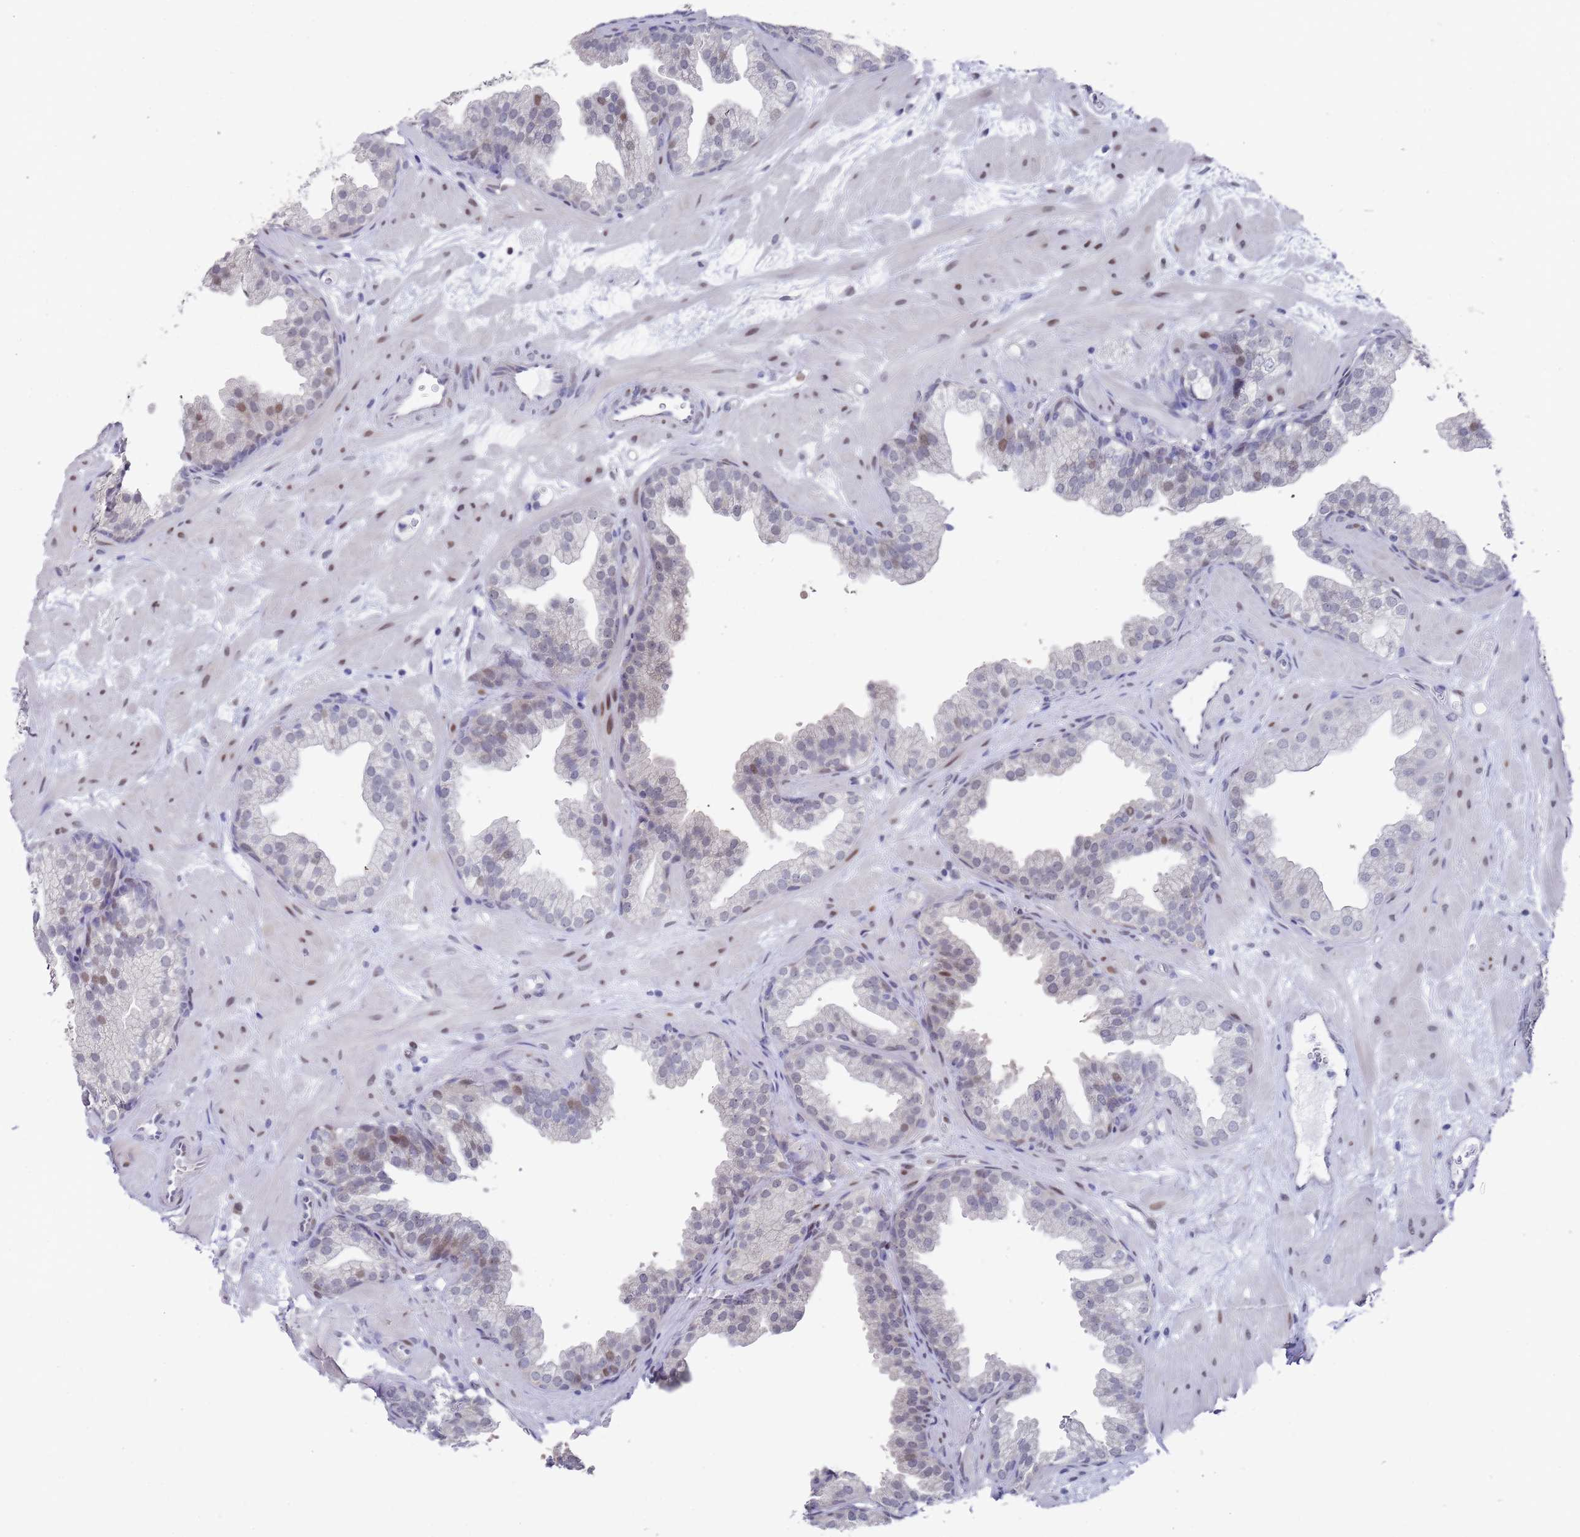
{"staining": {"intensity": "moderate", "quantity": "<25%", "location": "cytoplasmic/membranous,nuclear"}, "tissue": "prostate", "cell_type": "Glandular cells", "image_type": "normal", "snomed": [{"axis": "morphology", "description": "Normal tissue, NOS"}, {"axis": "topography", "description": "Prostate"}], "caption": "DAB (3,3'-diaminobenzidine) immunohistochemical staining of benign prostate shows moderate cytoplasmic/membranous,nuclear protein staining in about <25% of glandular cells.", "gene": "COPS6", "patient": {"sex": "male", "age": 37}}